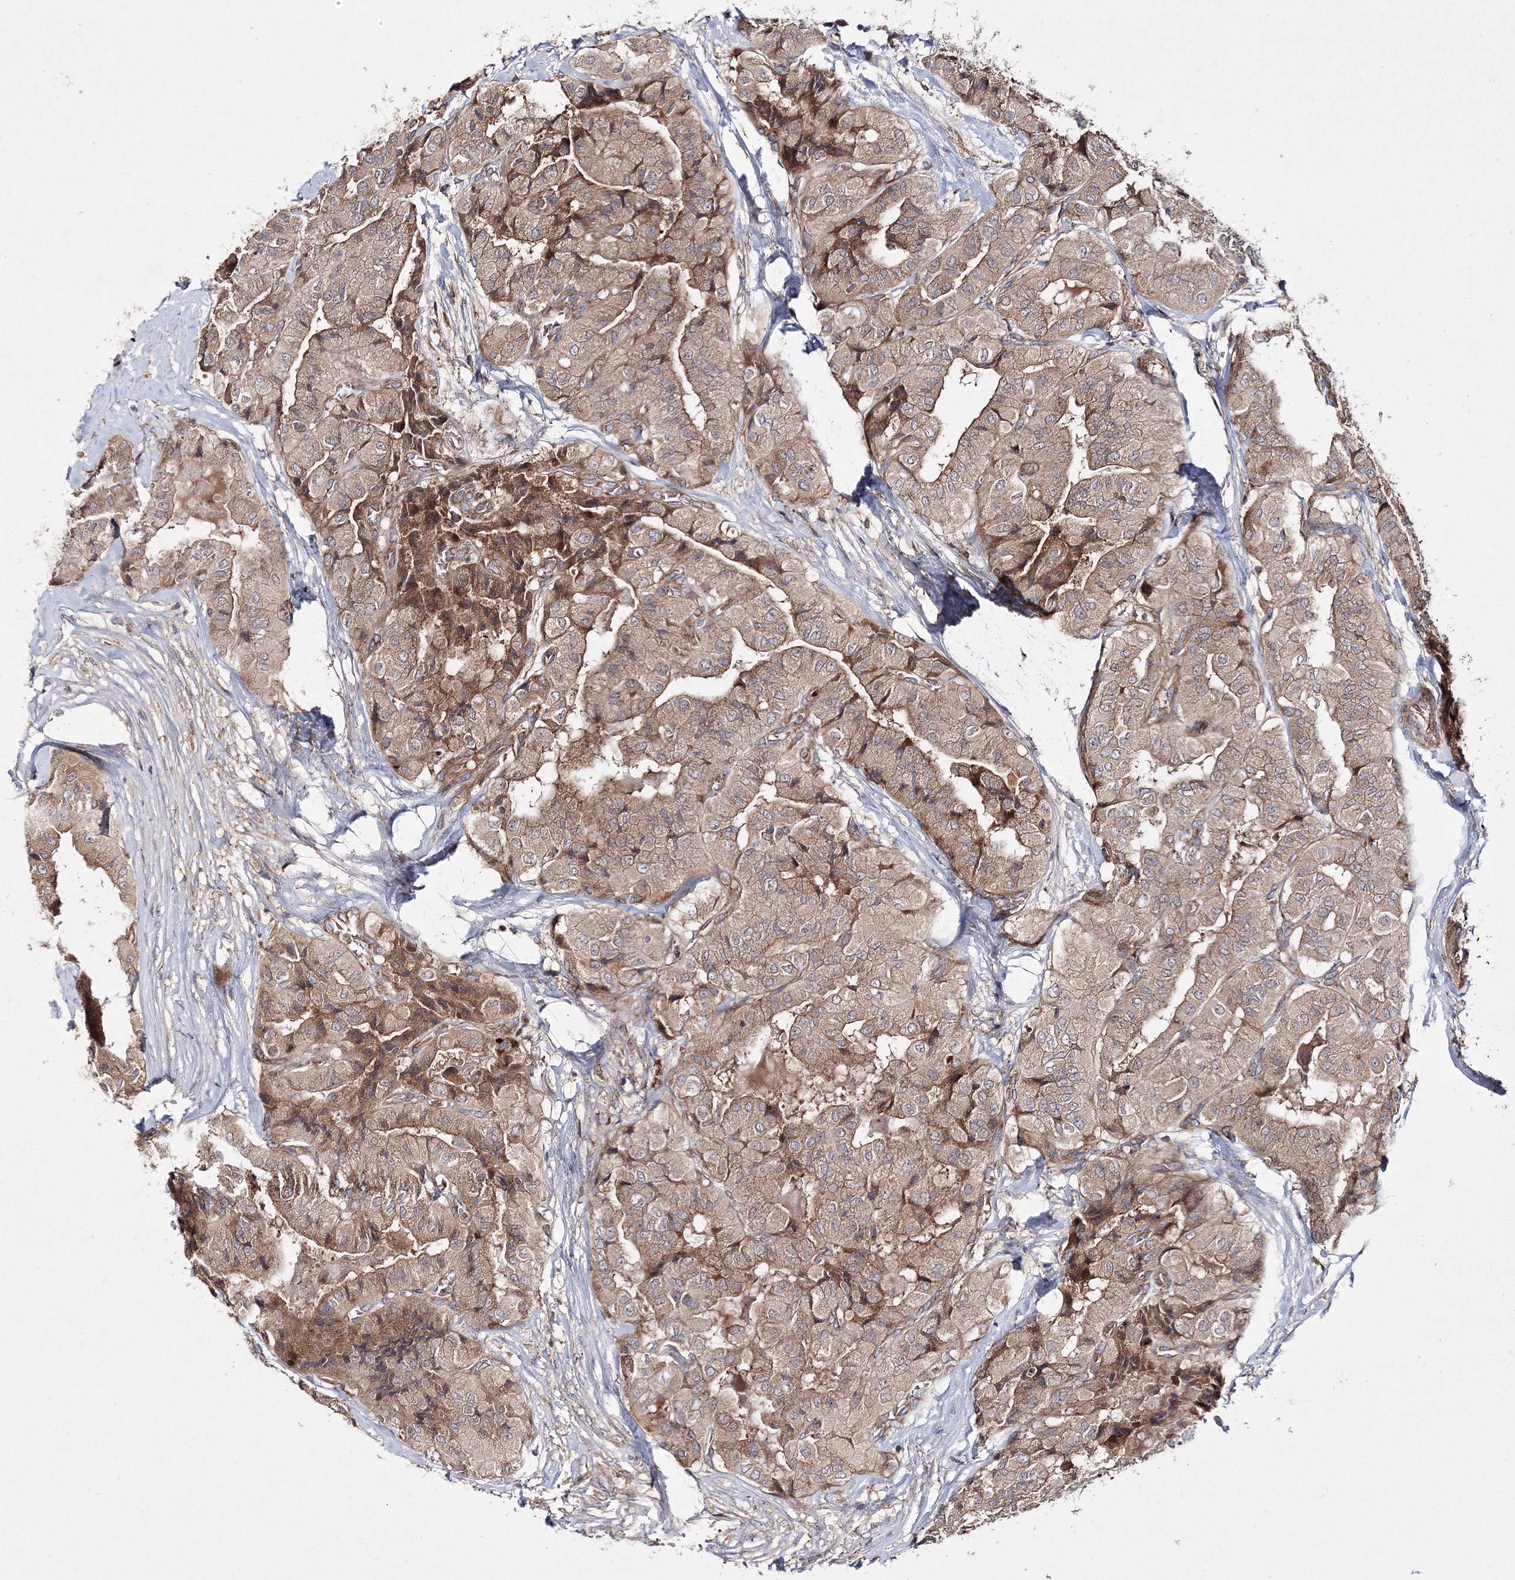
{"staining": {"intensity": "weak", "quantity": ">75%", "location": "cytoplasmic/membranous"}, "tissue": "thyroid cancer", "cell_type": "Tumor cells", "image_type": "cancer", "snomed": [{"axis": "morphology", "description": "Papillary adenocarcinoma, NOS"}, {"axis": "topography", "description": "Thyroid gland"}], "caption": "About >75% of tumor cells in thyroid cancer (papillary adenocarcinoma) show weak cytoplasmic/membranous protein staining as visualized by brown immunohistochemical staining.", "gene": "DNAJC13", "patient": {"sex": "female", "age": 59}}